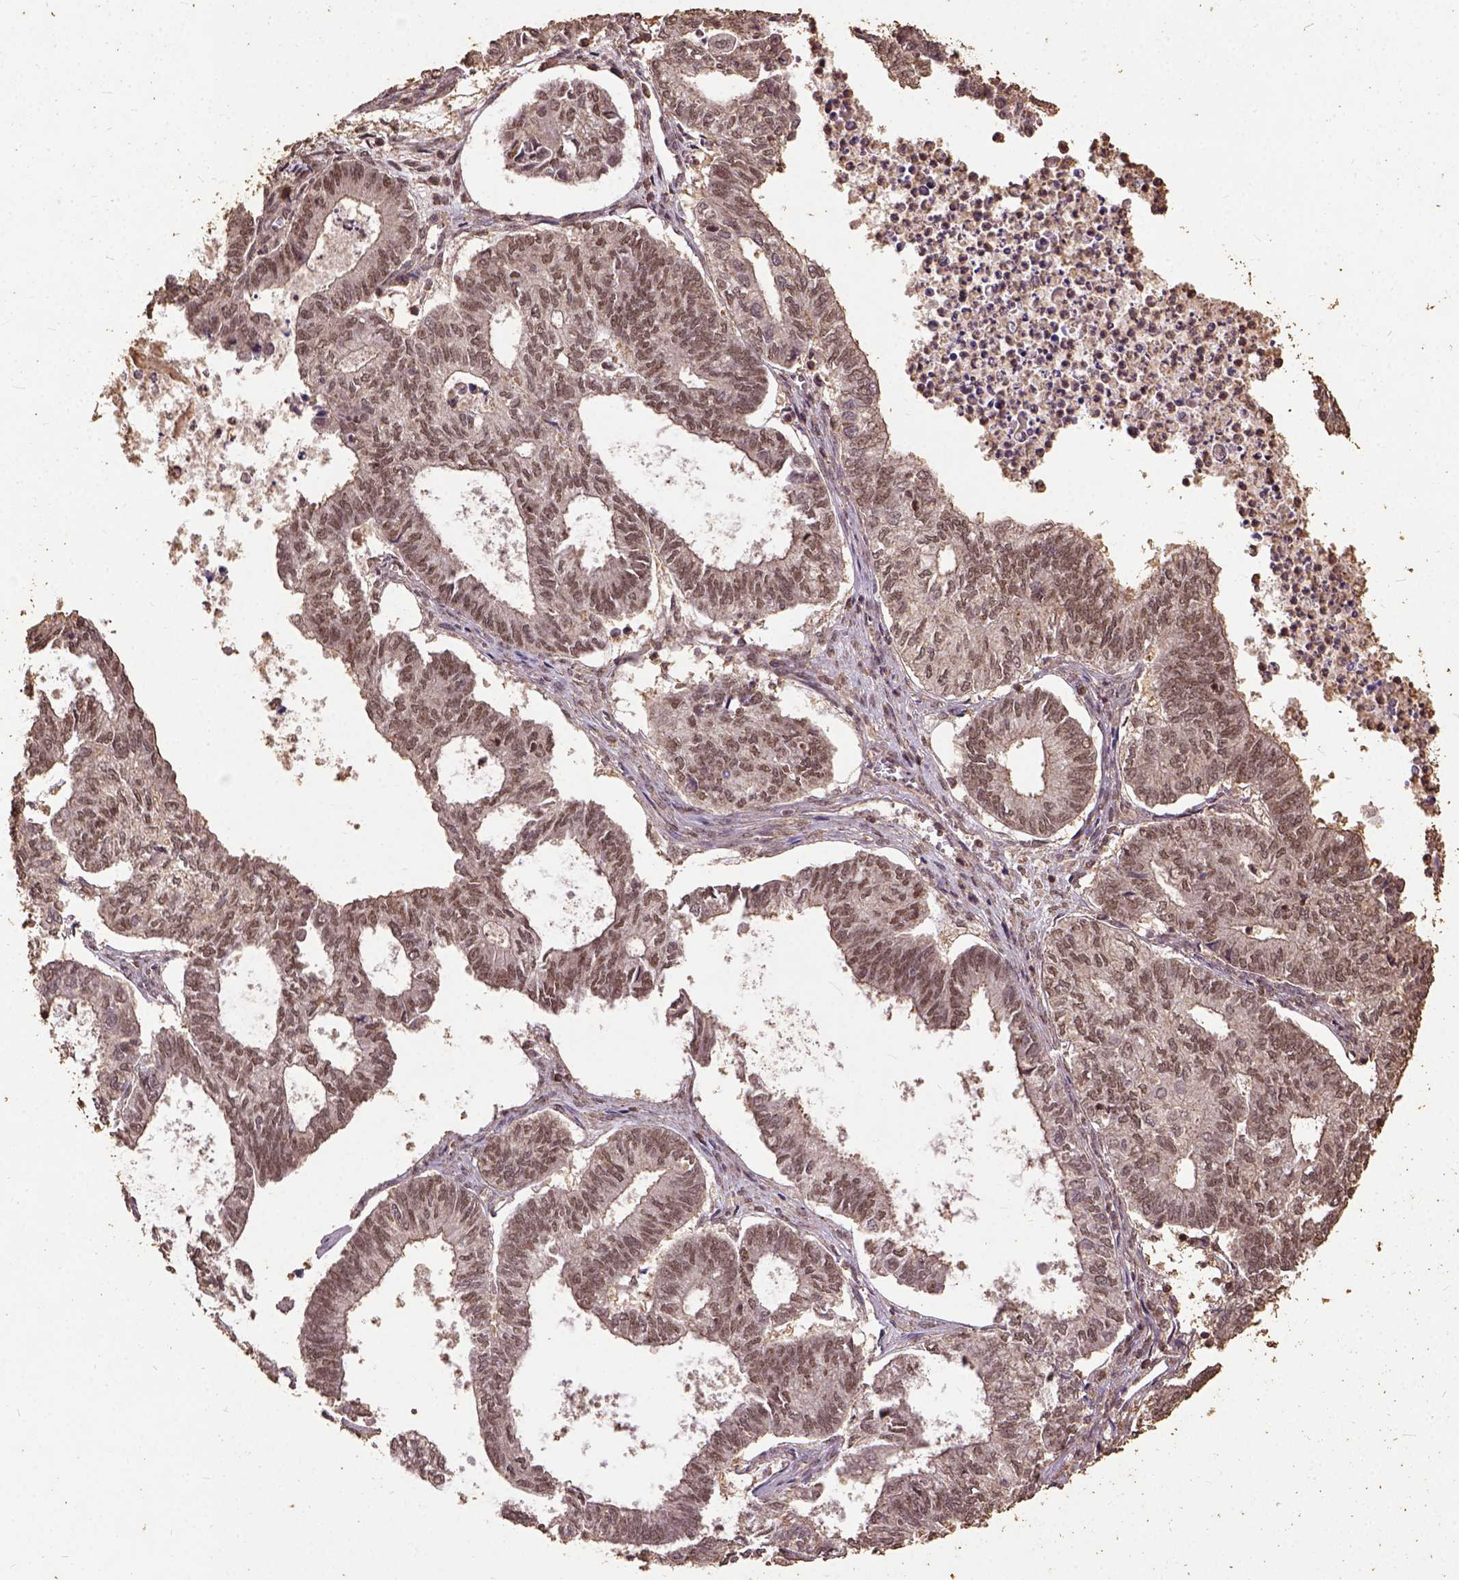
{"staining": {"intensity": "moderate", "quantity": ">75%", "location": "nuclear"}, "tissue": "ovarian cancer", "cell_type": "Tumor cells", "image_type": "cancer", "snomed": [{"axis": "morphology", "description": "Carcinoma, endometroid"}, {"axis": "topography", "description": "Ovary"}], "caption": "Immunohistochemical staining of human ovarian endometroid carcinoma reveals medium levels of moderate nuclear positivity in approximately >75% of tumor cells.", "gene": "NACC1", "patient": {"sex": "female", "age": 64}}